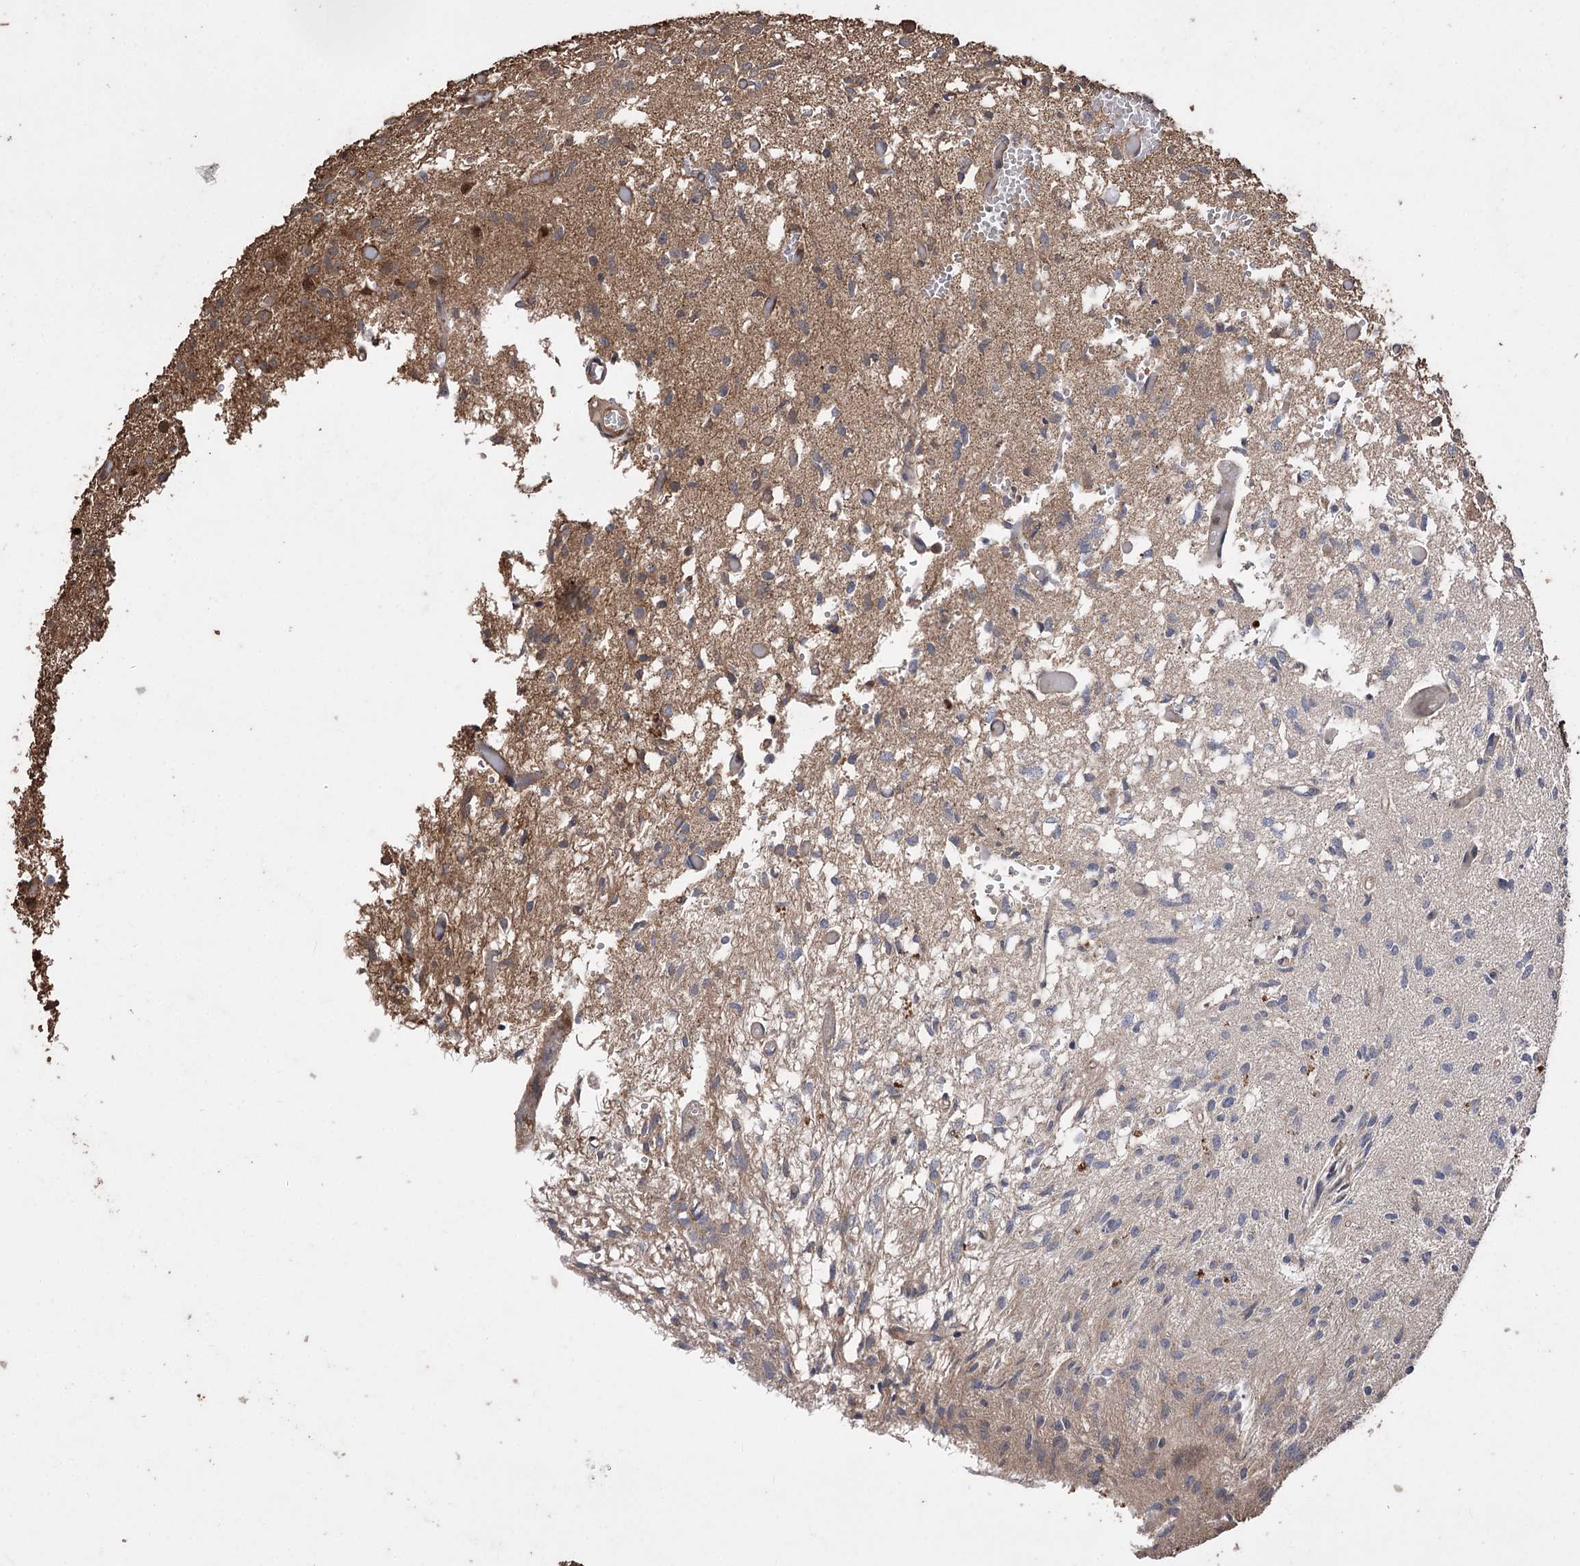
{"staining": {"intensity": "weak", "quantity": "25%-75%", "location": "cytoplasmic/membranous"}, "tissue": "glioma", "cell_type": "Tumor cells", "image_type": "cancer", "snomed": [{"axis": "morphology", "description": "Glioma, malignant, High grade"}, {"axis": "topography", "description": "Brain"}], "caption": "Immunohistochemistry (DAB) staining of human malignant glioma (high-grade) displays weak cytoplasmic/membranous protein staining in approximately 25%-75% of tumor cells.", "gene": "RASSF3", "patient": {"sex": "female", "age": 59}}